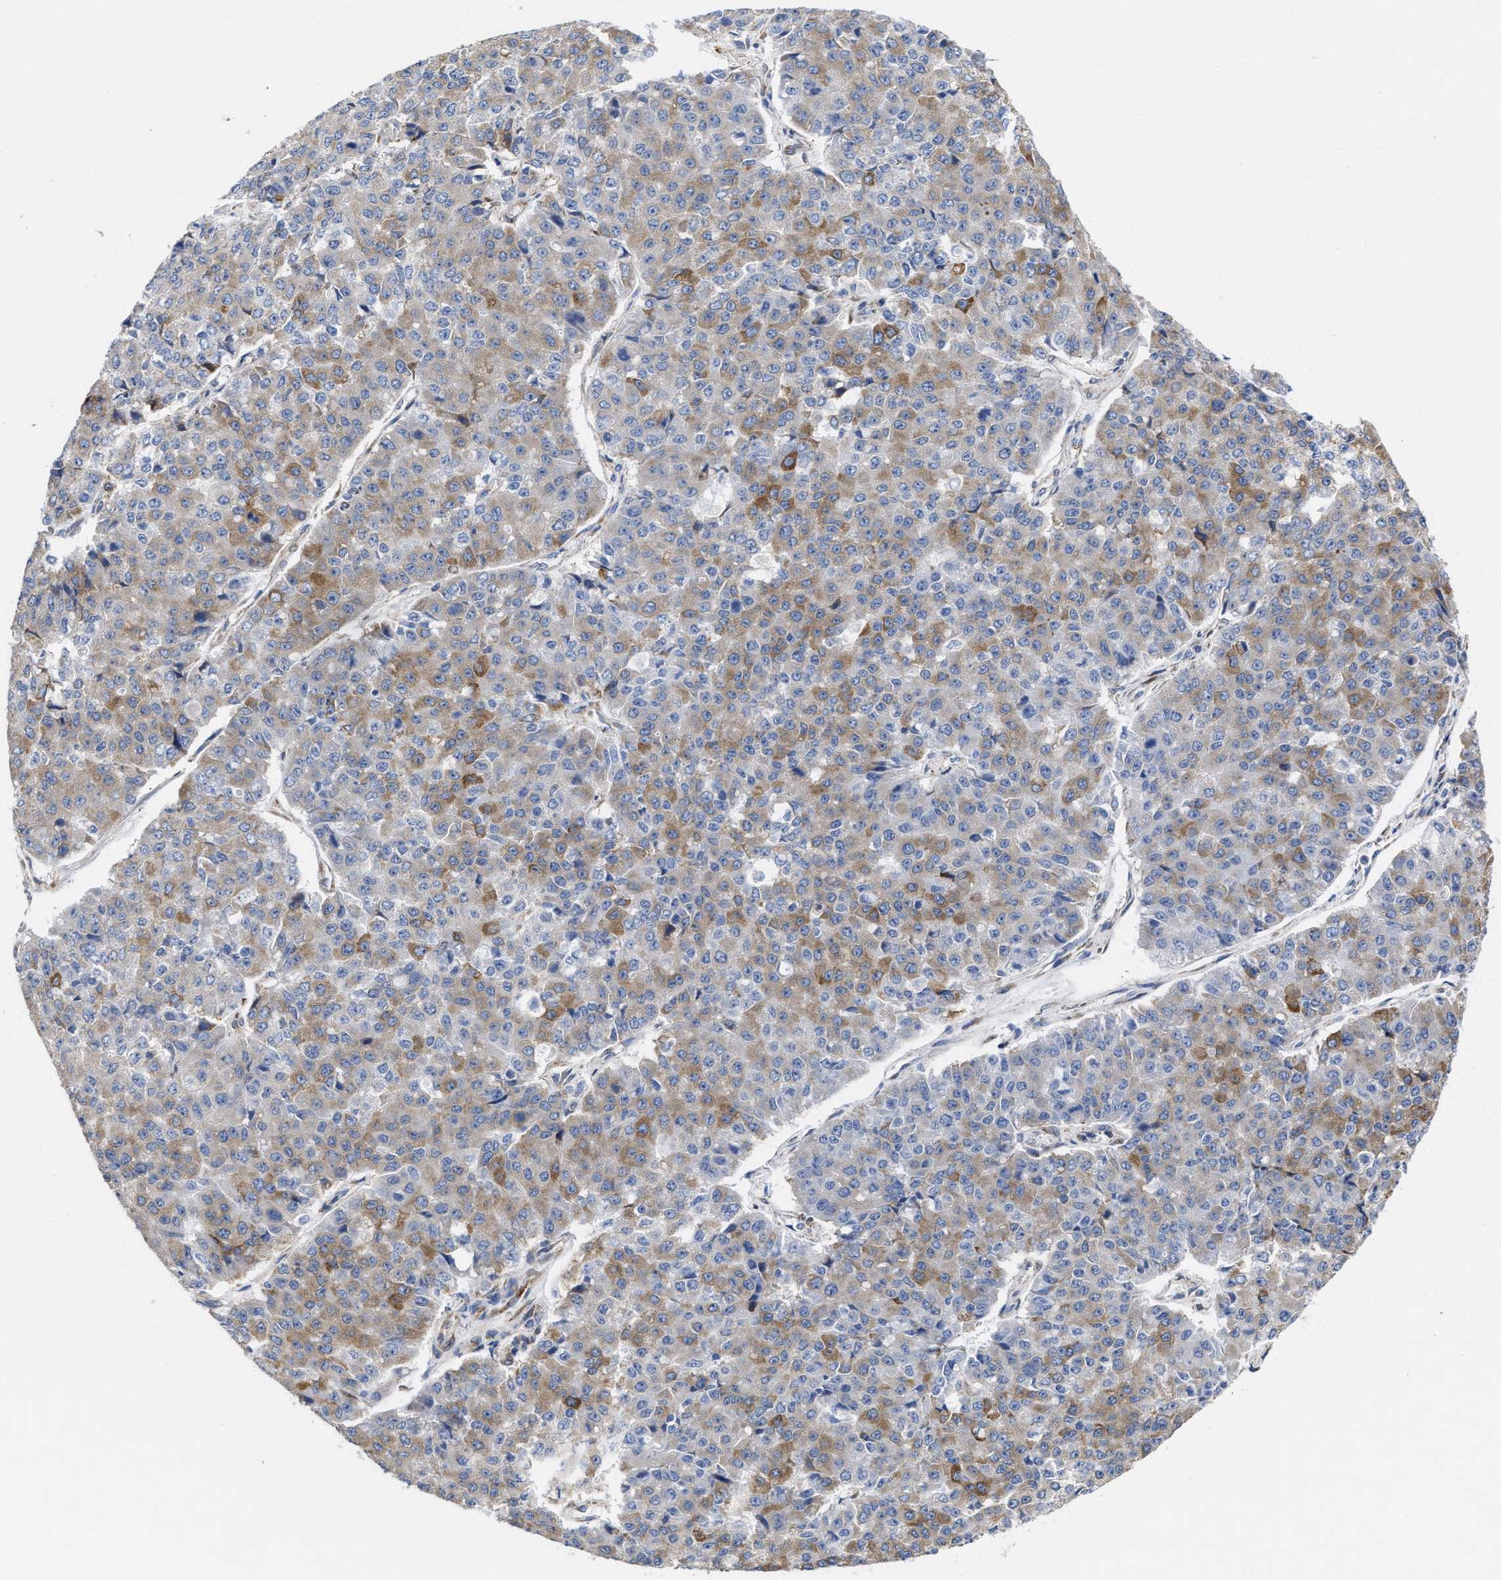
{"staining": {"intensity": "moderate", "quantity": "25%-75%", "location": "cytoplasmic/membranous"}, "tissue": "pancreatic cancer", "cell_type": "Tumor cells", "image_type": "cancer", "snomed": [{"axis": "morphology", "description": "Adenocarcinoma, NOS"}, {"axis": "topography", "description": "Pancreas"}], "caption": "Tumor cells reveal moderate cytoplasmic/membranous expression in about 25%-75% of cells in pancreatic adenocarcinoma.", "gene": "PPP1R15A", "patient": {"sex": "male", "age": 50}}